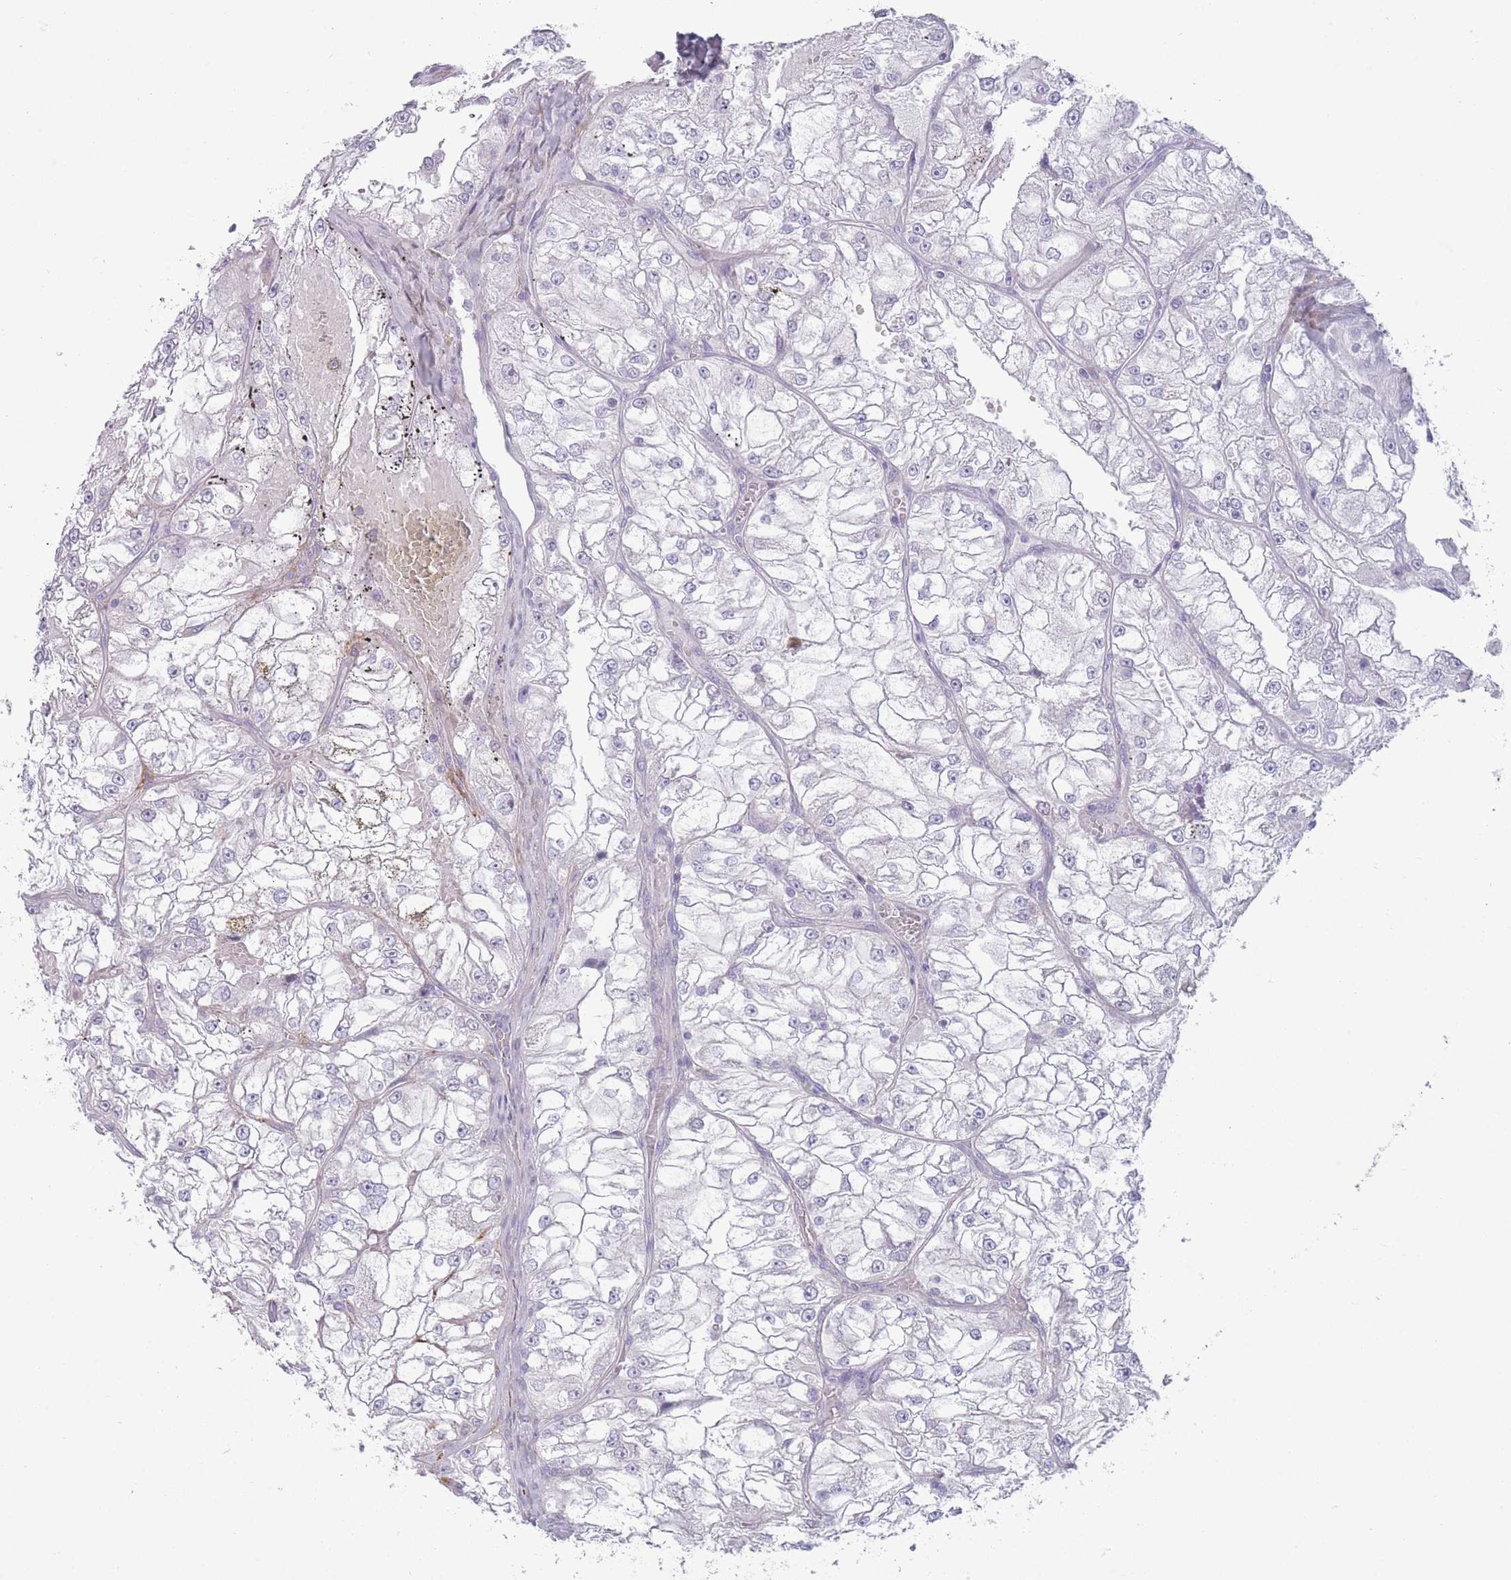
{"staining": {"intensity": "negative", "quantity": "none", "location": "none"}, "tissue": "renal cancer", "cell_type": "Tumor cells", "image_type": "cancer", "snomed": [{"axis": "morphology", "description": "Adenocarcinoma, NOS"}, {"axis": "topography", "description": "Kidney"}], "caption": "A photomicrograph of renal cancer (adenocarcinoma) stained for a protein shows no brown staining in tumor cells.", "gene": "PAIP2B", "patient": {"sex": "female", "age": 72}}